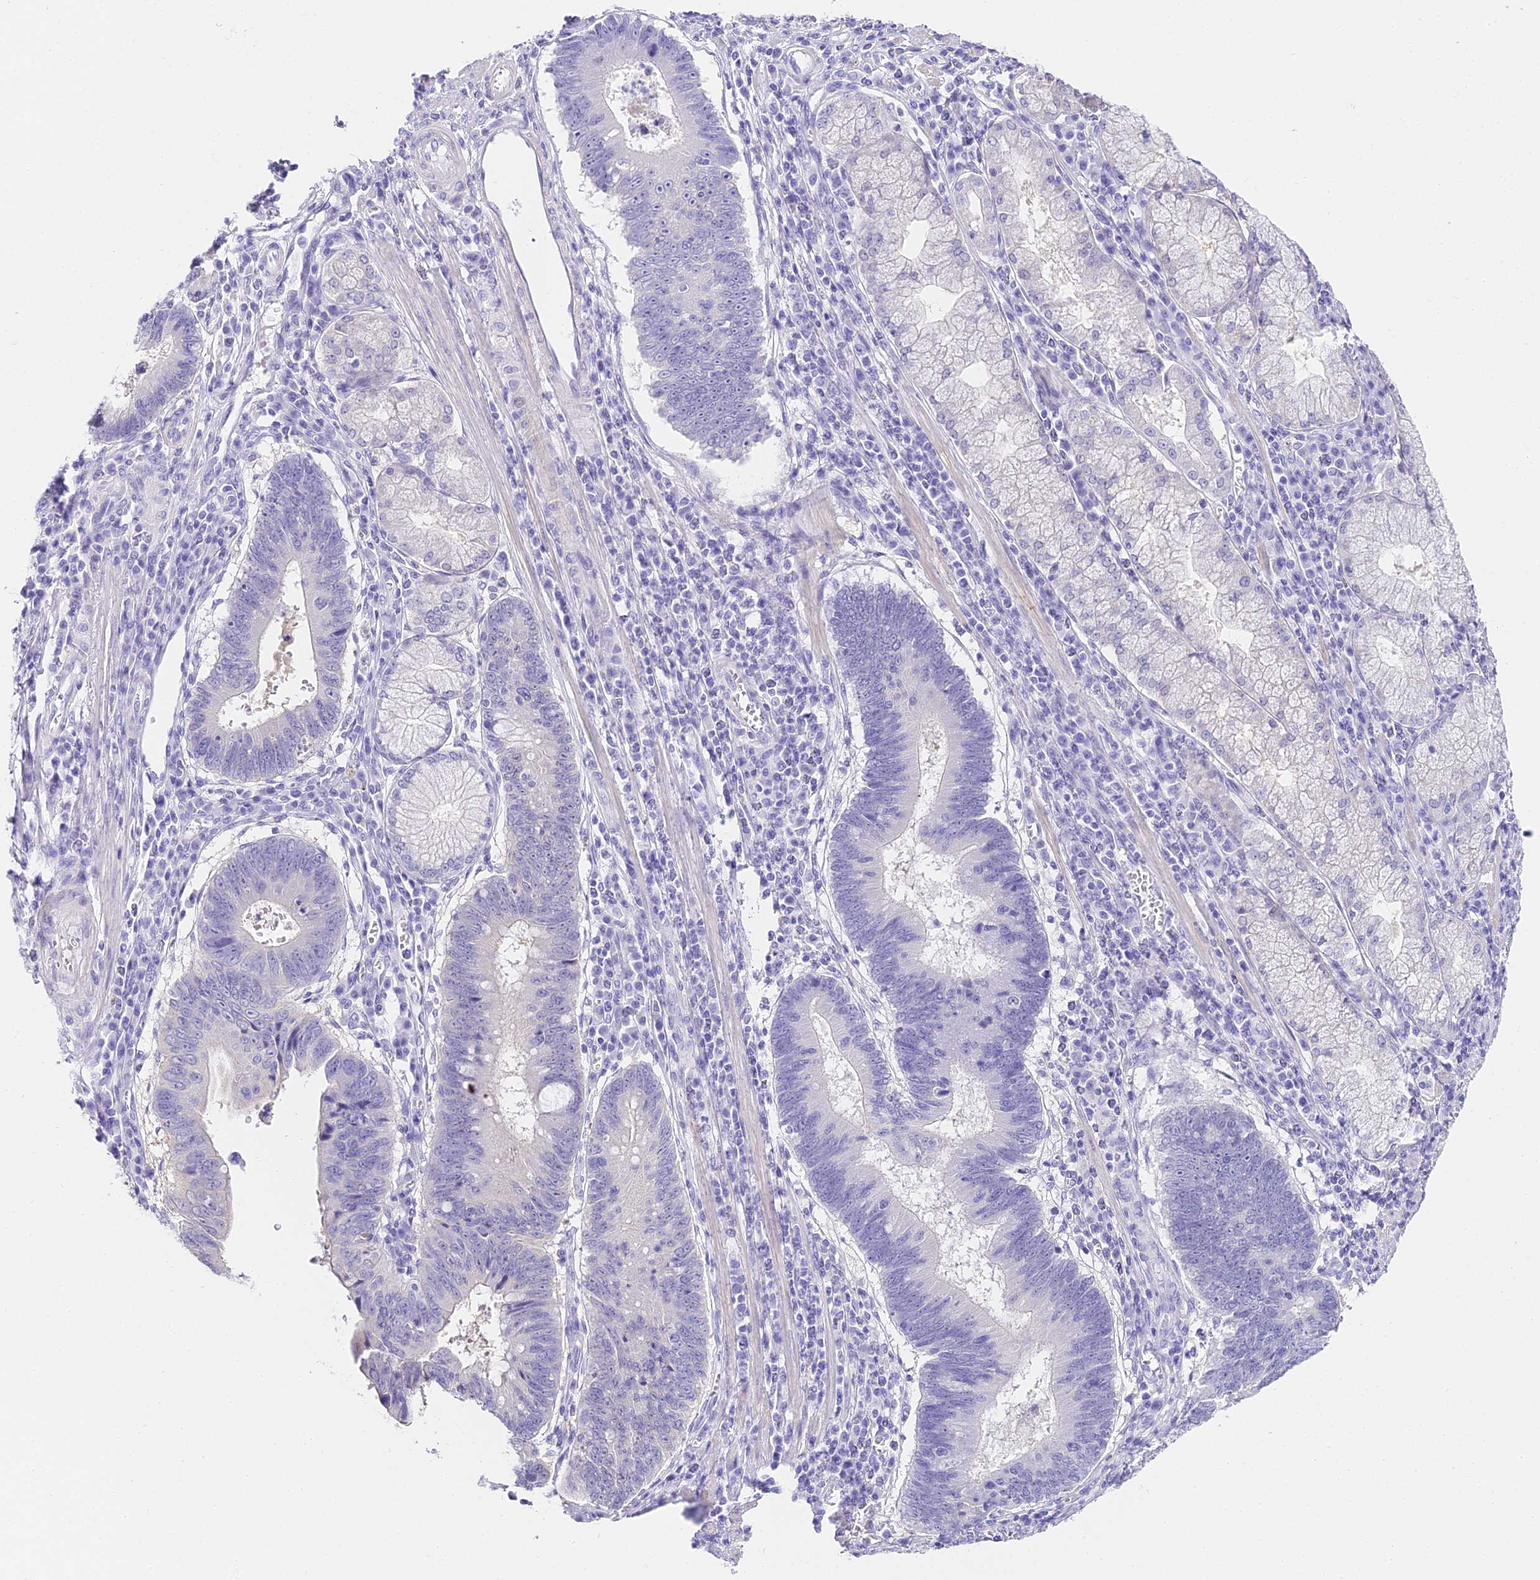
{"staining": {"intensity": "negative", "quantity": "none", "location": "none"}, "tissue": "stomach cancer", "cell_type": "Tumor cells", "image_type": "cancer", "snomed": [{"axis": "morphology", "description": "Adenocarcinoma, NOS"}, {"axis": "topography", "description": "Stomach"}], "caption": "Immunohistochemical staining of human adenocarcinoma (stomach) exhibits no significant positivity in tumor cells.", "gene": "ABHD14A-ACY1", "patient": {"sex": "male", "age": 59}}